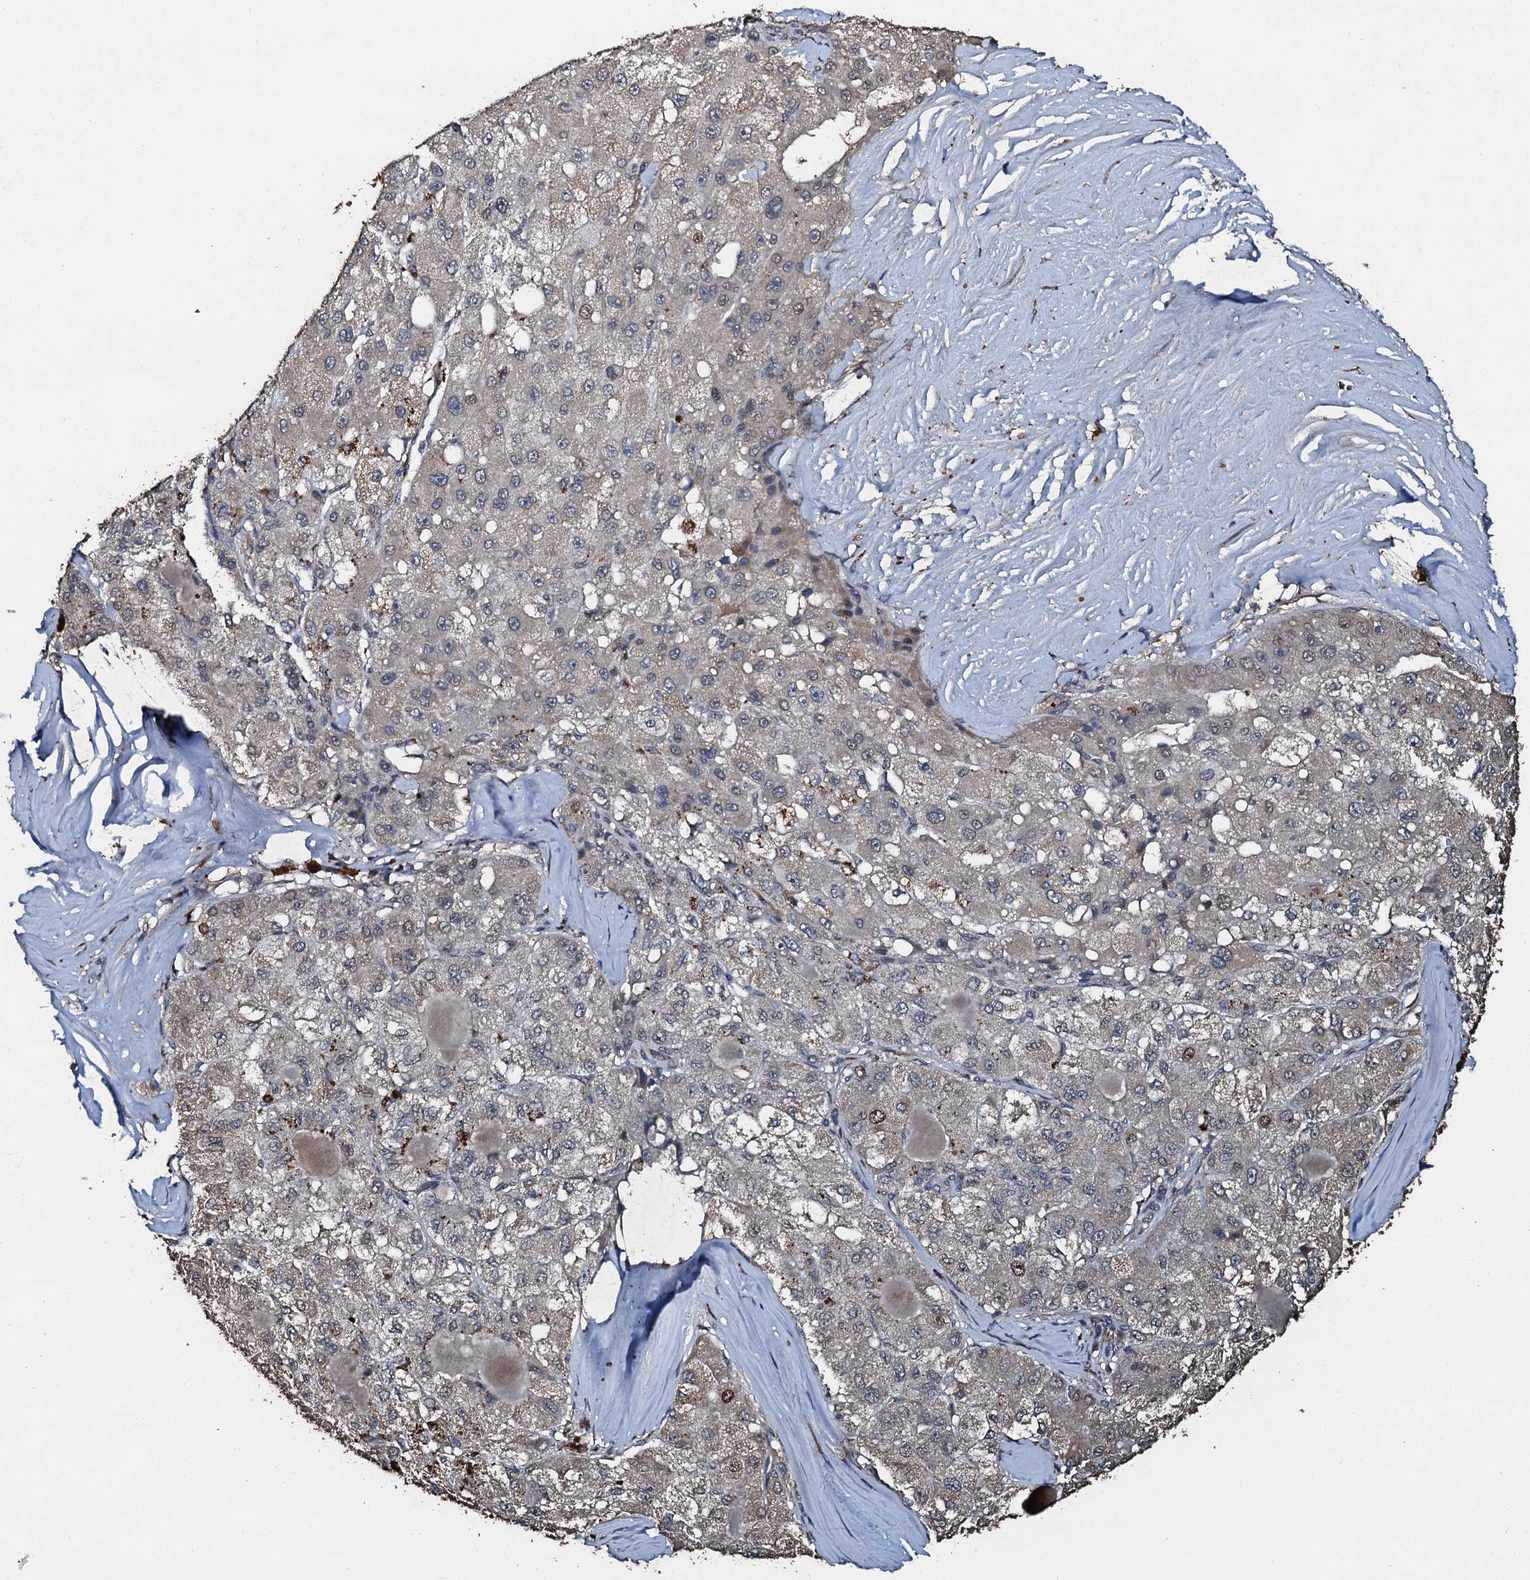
{"staining": {"intensity": "negative", "quantity": "none", "location": "none"}, "tissue": "liver cancer", "cell_type": "Tumor cells", "image_type": "cancer", "snomed": [{"axis": "morphology", "description": "Carcinoma, Hepatocellular, NOS"}, {"axis": "topography", "description": "Liver"}], "caption": "The histopathology image exhibits no significant staining in tumor cells of liver hepatocellular carcinoma.", "gene": "ADAMTS10", "patient": {"sex": "male", "age": 80}}